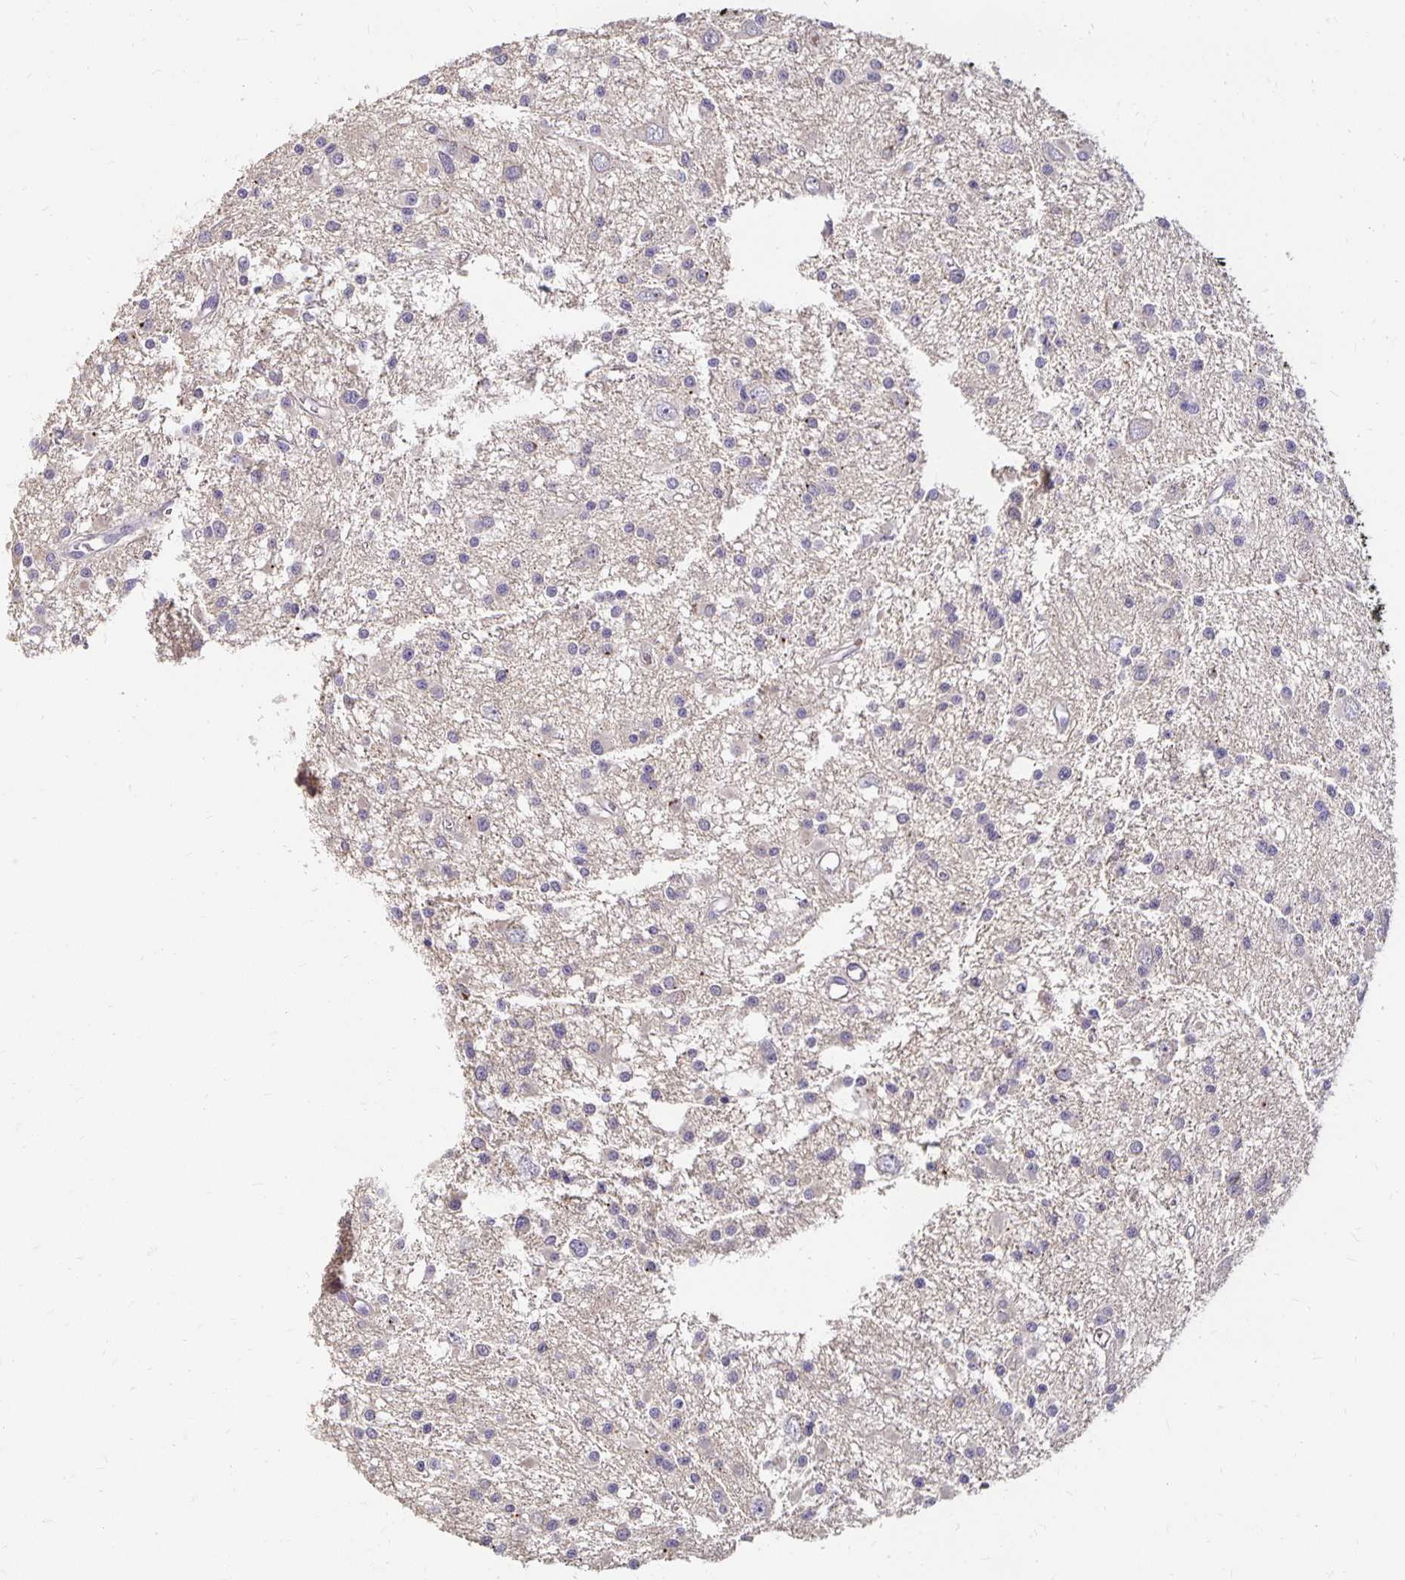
{"staining": {"intensity": "negative", "quantity": "none", "location": "none"}, "tissue": "glioma", "cell_type": "Tumor cells", "image_type": "cancer", "snomed": [{"axis": "morphology", "description": "Glioma, malignant, High grade"}, {"axis": "topography", "description": "Brain"}], "caption": "Tumor cells show no significant protein staining in glioma. (Immunohistochemistry (ihc), brightfield microscopy, high magnification).", "gene": "CST6", "patient": {"sex": "male", "age": 54}}